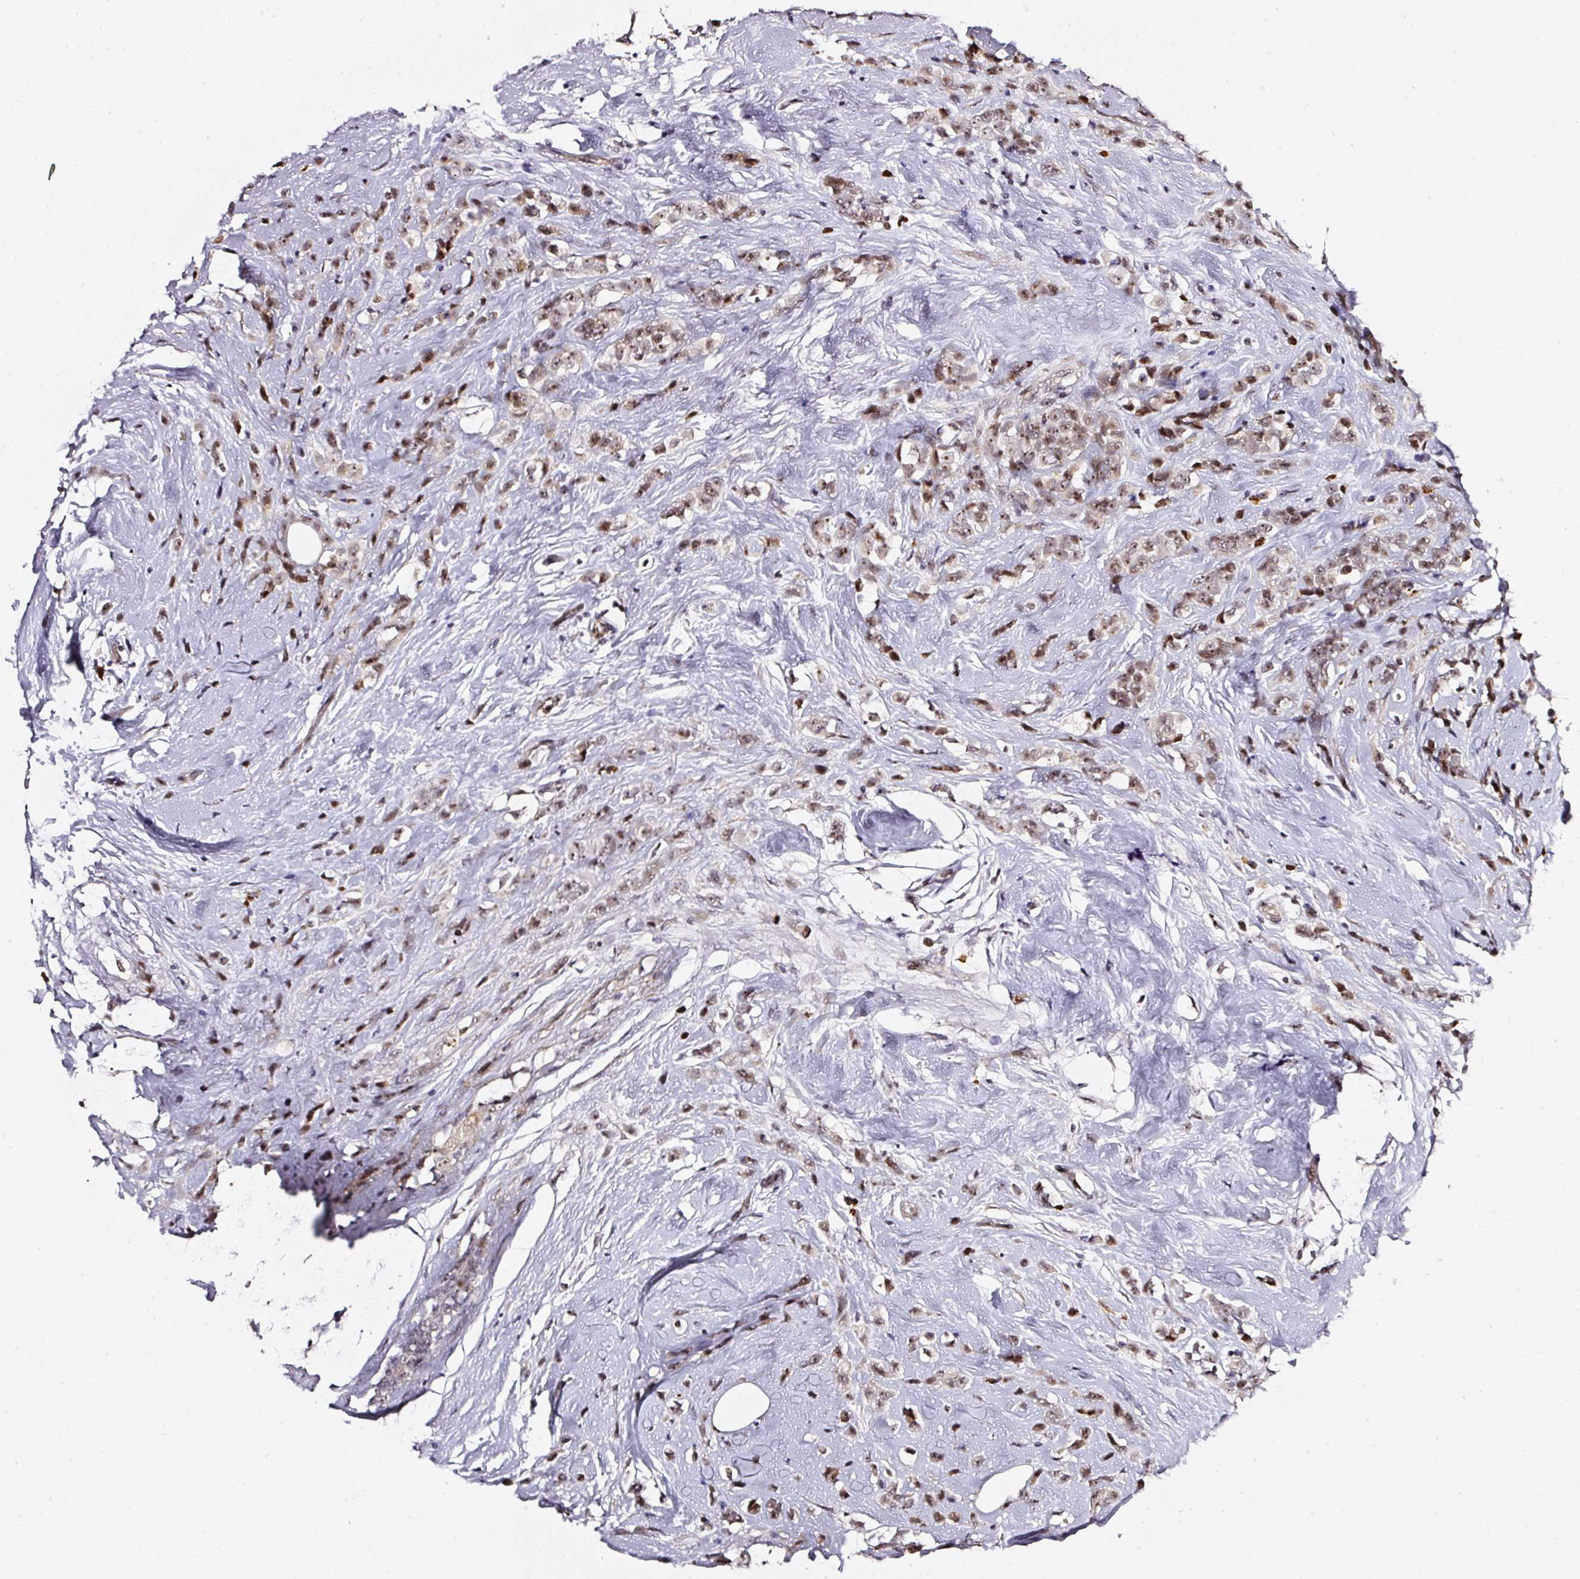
{"staining": {"intensity": "moderate", "quantity": ">75%", "location": "nuclear"}, "tissue": "breast cancer", "cell_type": "Tumor cells", "image_type": "cancer", "snomed": [{"axis": "morphology", "description": "Duct carcinoma"}, {"axis": "topography", "description": "Breast"}], "caption": "This histopathology image shows IHC staining of breast cancer (invasive ductal carcinoma), with medium moderate nuclear positivity in about >75% of tumor cells.", "gene": "MXRA8", "patient": {"sex": "female", "age": 80}}